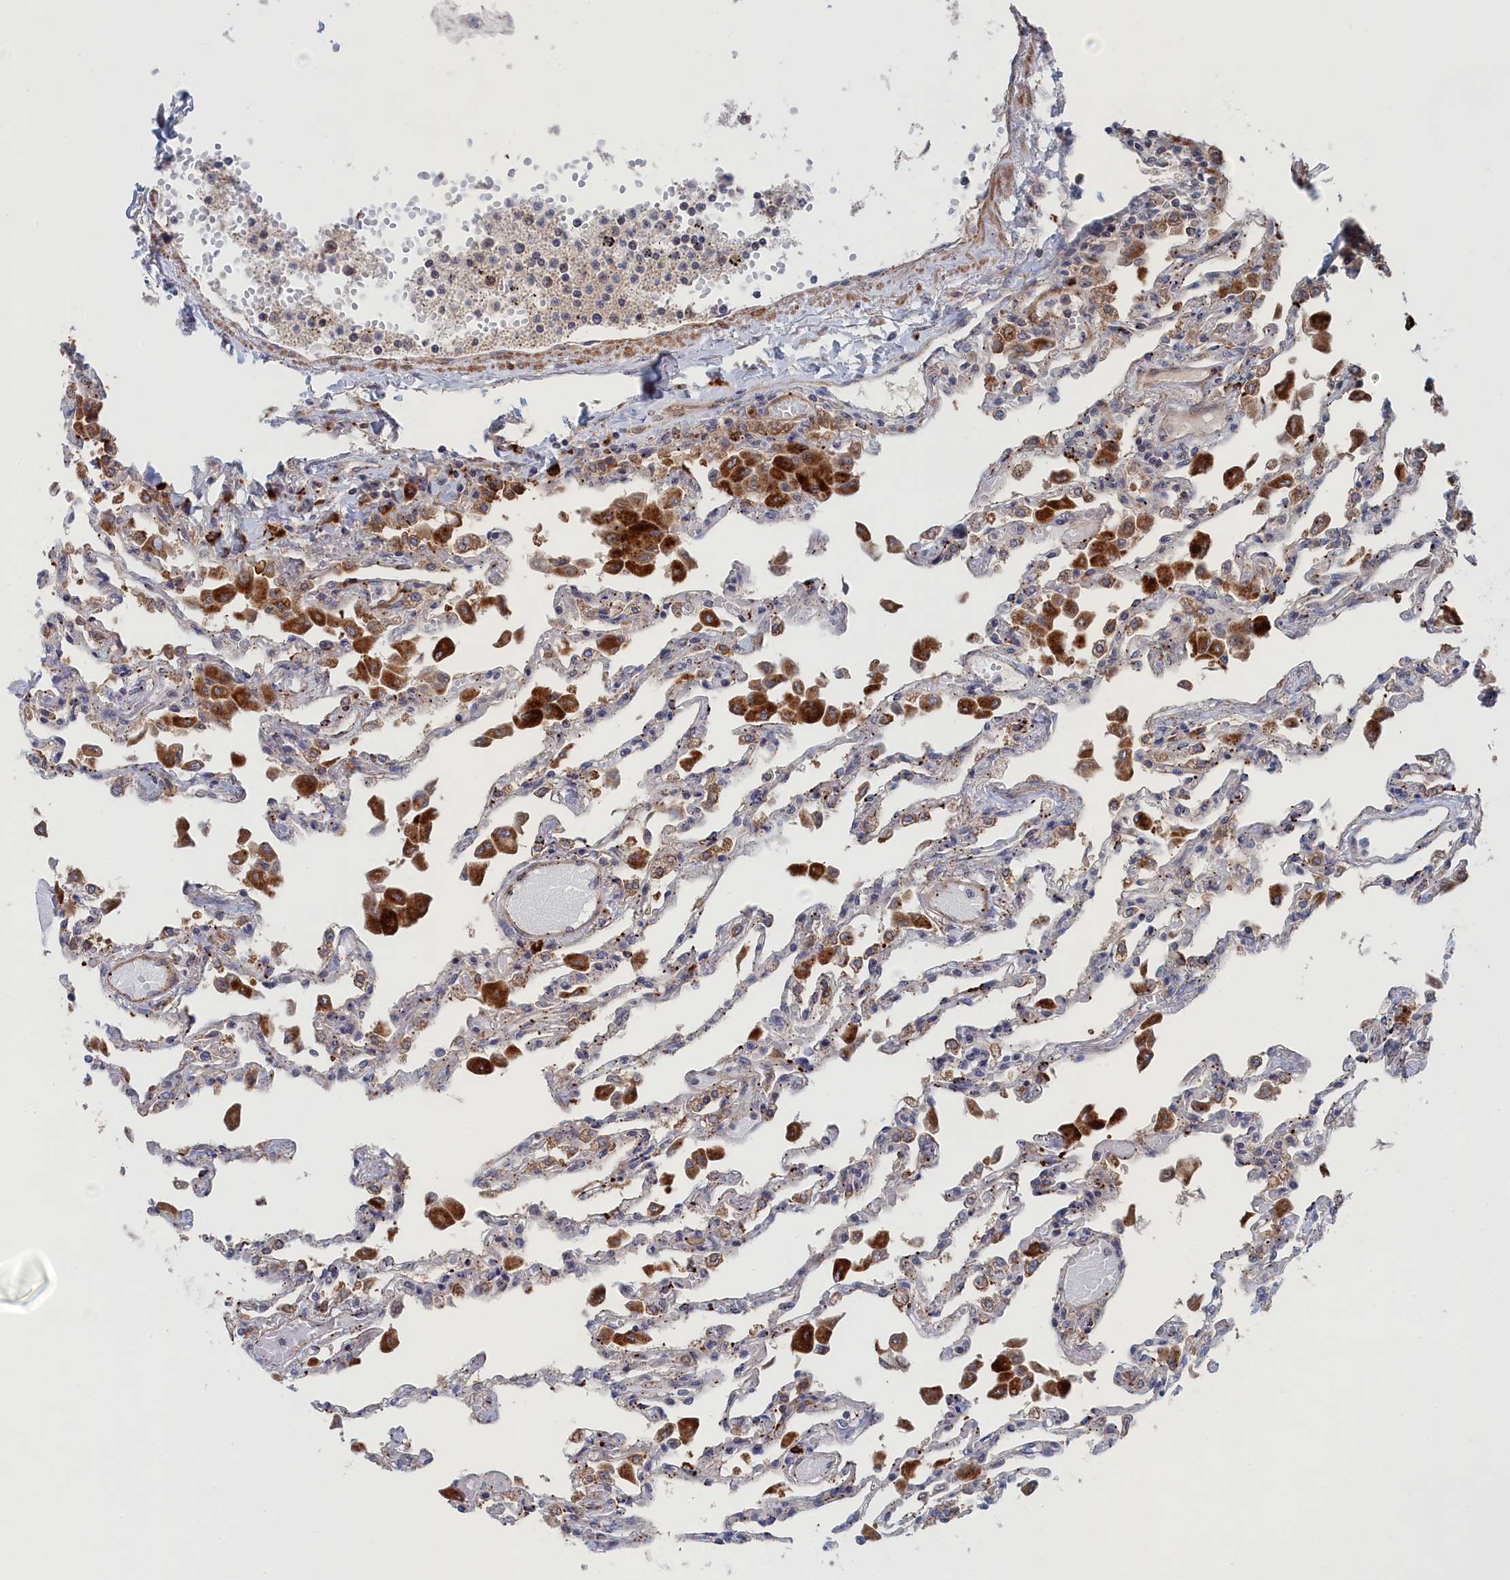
{"staining": {"intensity": "strong", "quantity": "<25%", "location": "cytoplasmic/membranous"}, "tissue": "lung", "cell_type": "Alveolar cells", "image_type": "normal", "snomed": [{"axis": "morphology", "description": "Normal tissue, NOS"}, {"axis": "topography", "description": "Bronchus"}, {"axis": "topography", "description": "Lung"}], "caption": "Lung stained with a brown dye exhibits strong cytoplasmic/membranous positive expression in approximately <25% of alveolar cells.", "gene": "FILIP1L", "patient": {"sex": "female", "age": 49}}